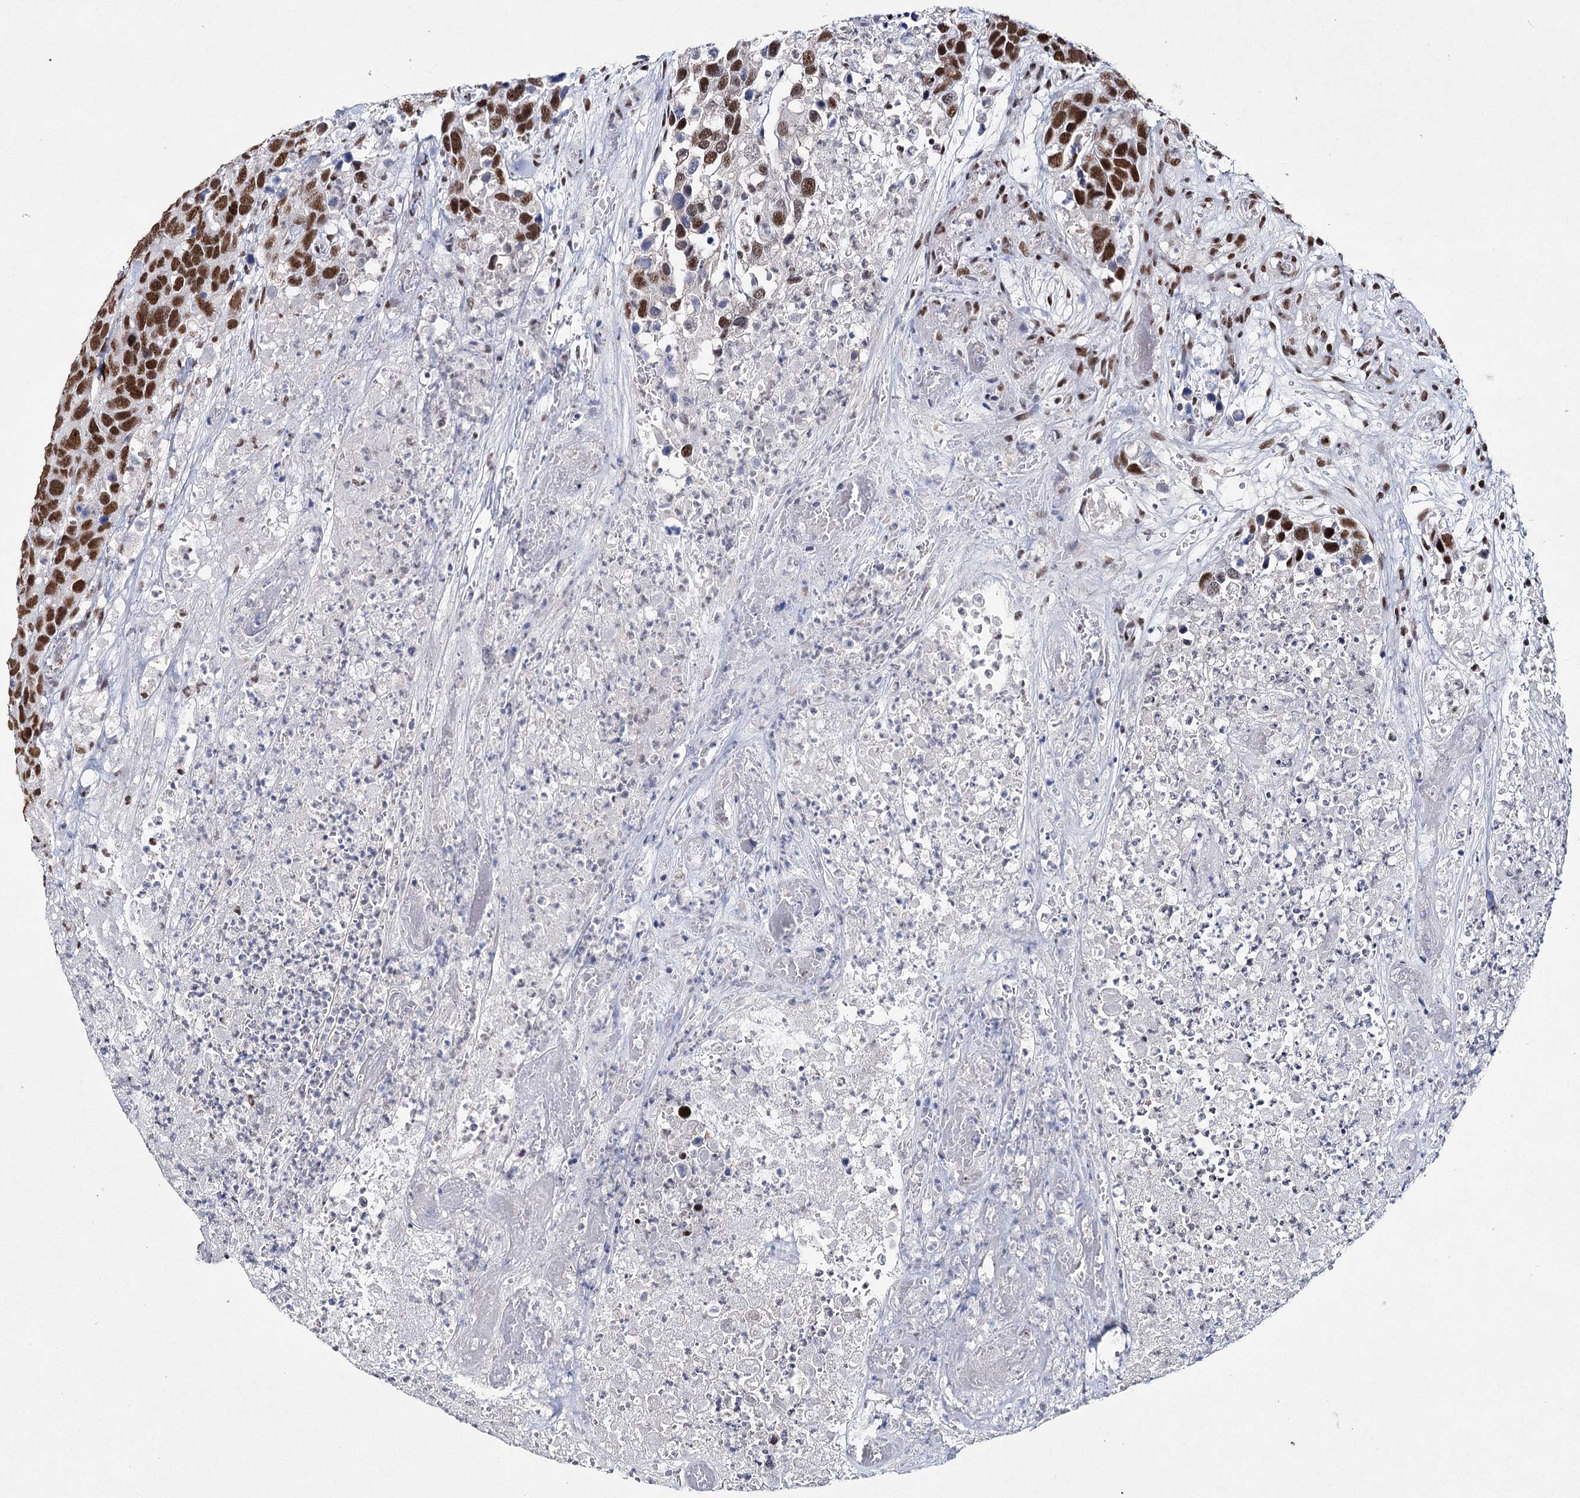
{"staining": {"intensity": "strong", "quantity": ">75%", "location": "nuclear"}, "tissue": "breast cancer", "cell_type": "Tumor cells", "image_type": "cancer", "snomed": [{"axis": "morphology", "description": "Duct carcinoma"}, {"axis": "topography", "description": "Breast"}], "caption": "High-magnification brightfield microscopy of breast cancer (intraductal carcinoma) stained with DAB (3,3'-diaminobenzidine) (brown) and counterstained with hematoxylin (blue). tumor cells exhibit strong nuclear staining is appreciated in approximately>75% of cells. The protein is shown in brown color, while the nuclei are stained blue.", "gene": "SCAF8", "patient": {"sex": "female", "age": 83}}